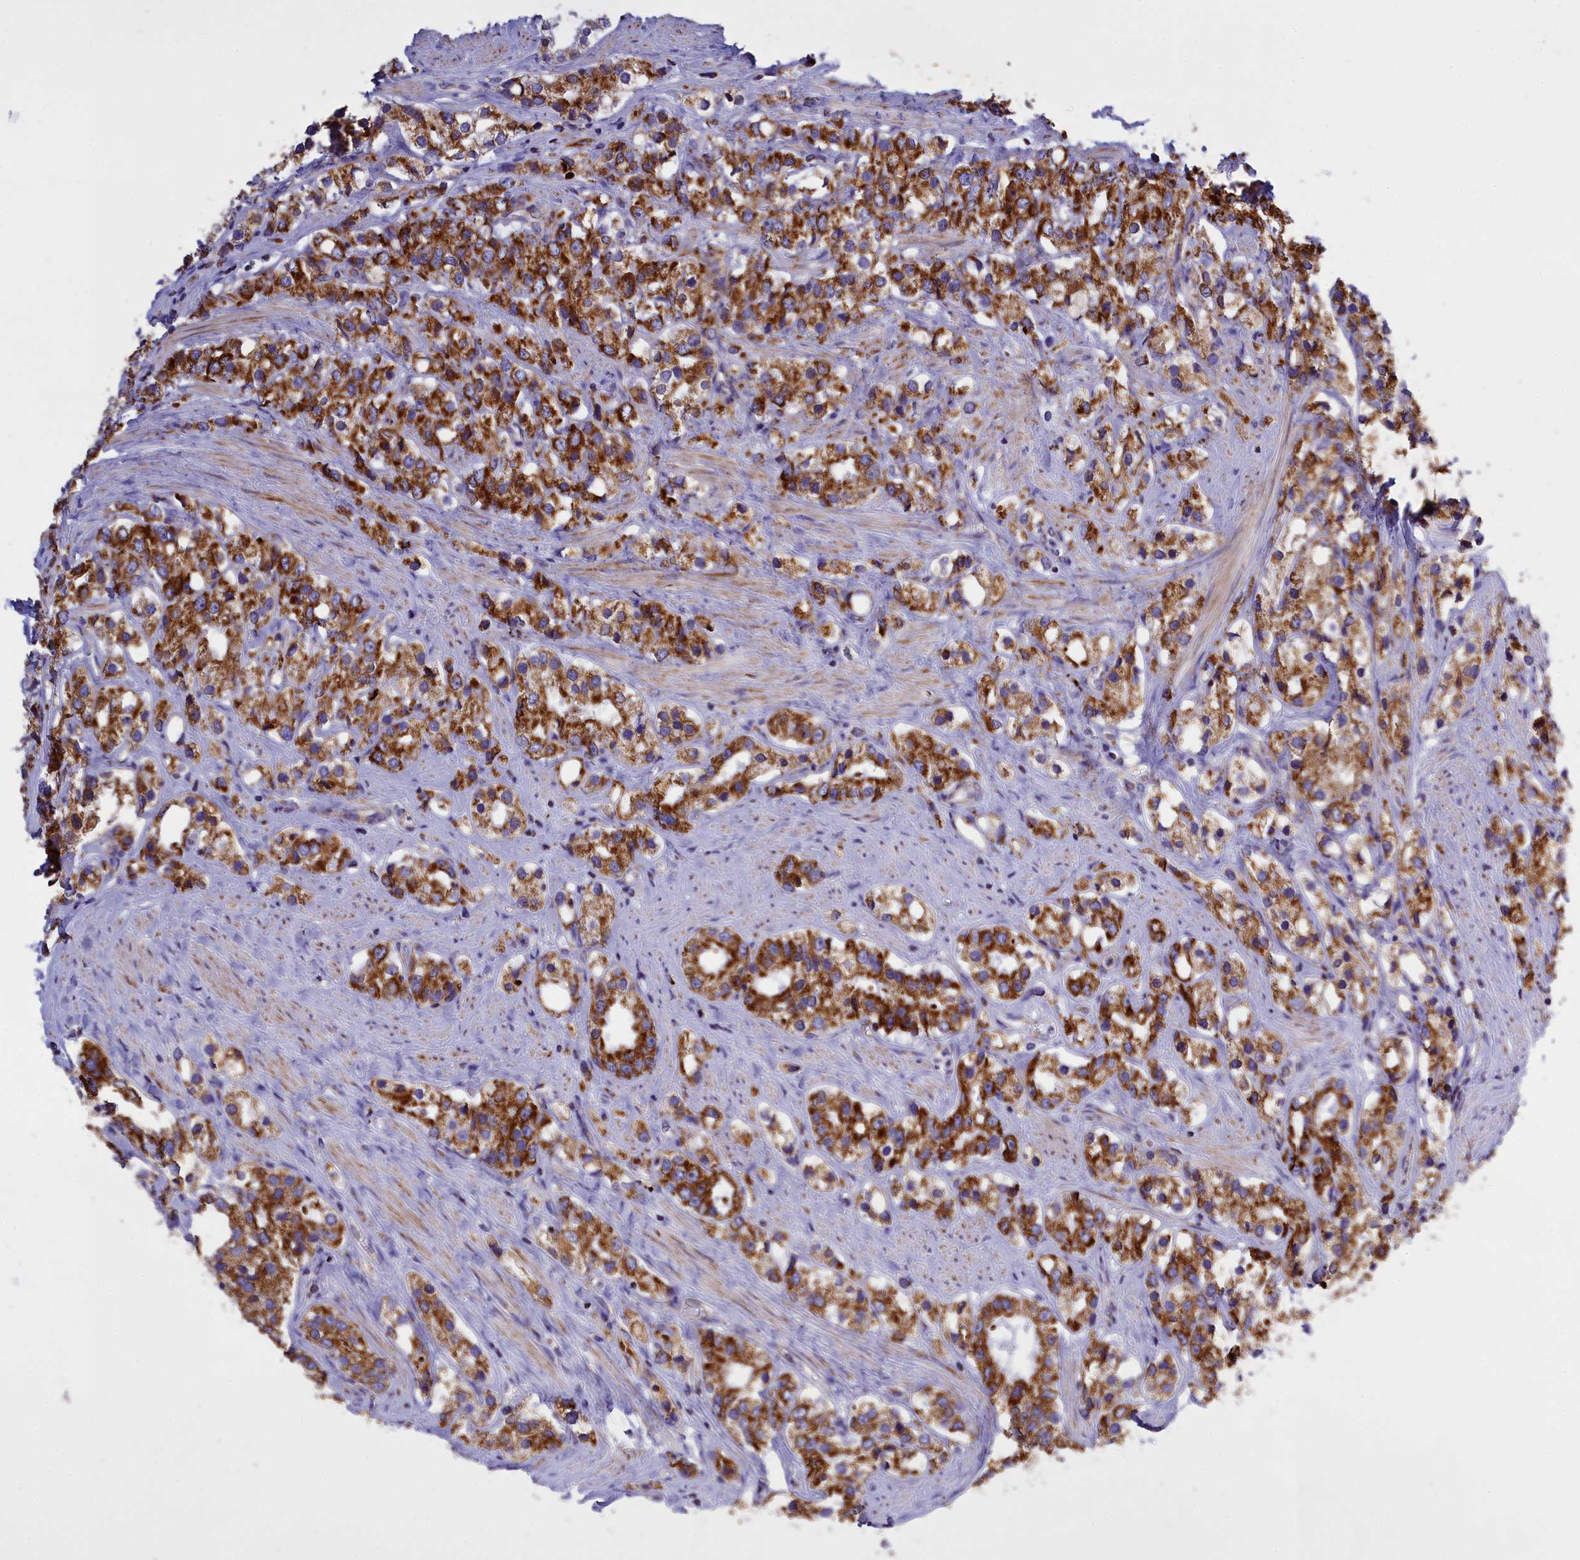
{"staining": {"intensity": "strong", "quantity": ">75%", "location": "cytoplasmic/membranous"}, "tissue": "prostate cancer", "cell_type": "Tumor cells", "image_type": "cancer", "snomed": [{"axis": "morphology", "description": "Adenocarcinoma, NOS"}, {"axis": "topography", "description": "Prostate"}], "caption": "Prostate cancer was stained to show a protein in brown. There is high levels of strong cytoplasmic/membranous expression in about >75% of tumor cells.", "gene": "VDAC2", "patient": {"sex": "male", "age": 79}}